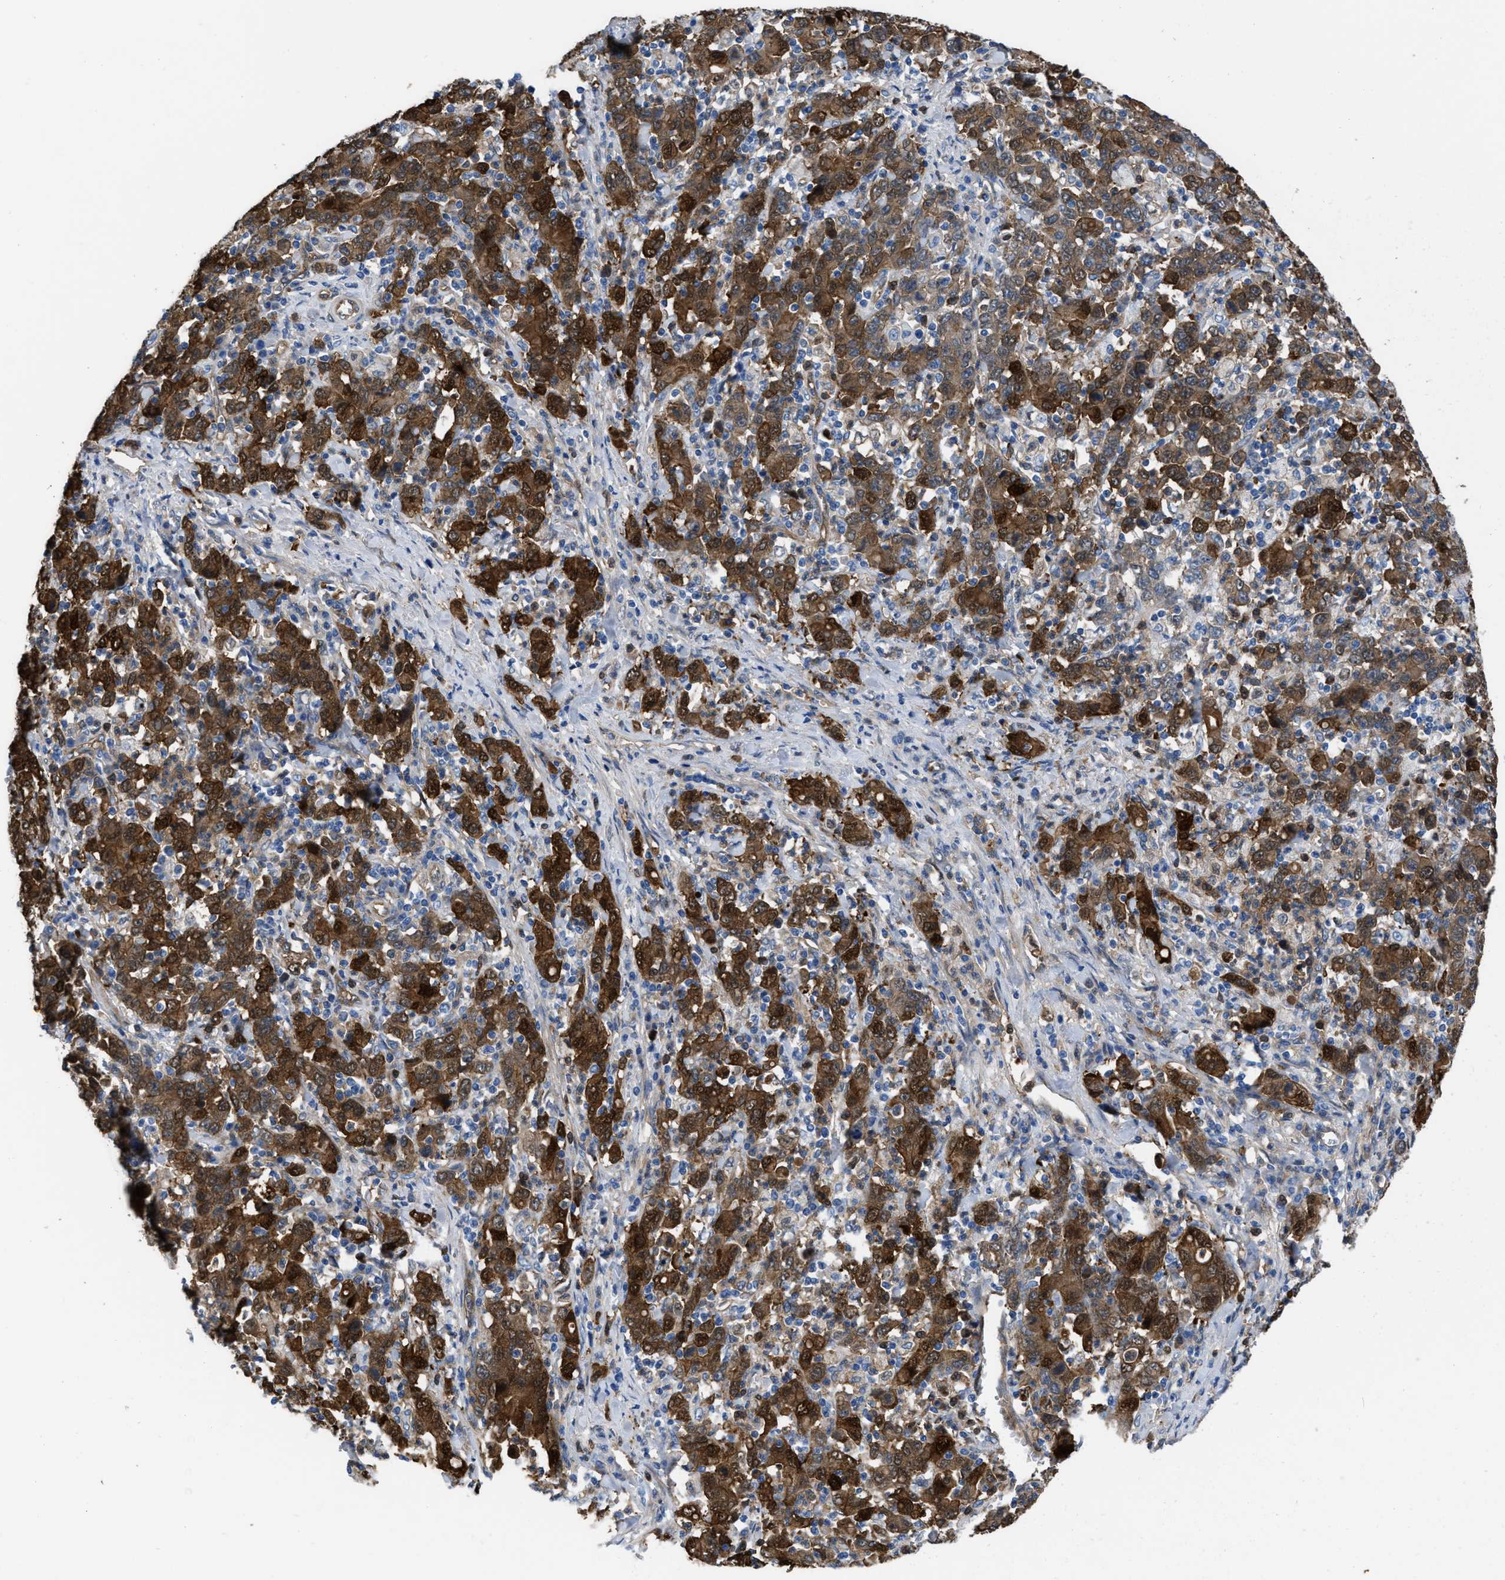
{"staining": {"intensity": "strong", "quantity": ">75%", "location": "cytoplasmic/membranous,nuclear"}, "tissue": "stomach cancer", "cell_type": "Tumor cells", "image_type": "cancer", "snomed": [{"axis": "morphology", "description": "Adenocarcinoma, NOS"}, {"axis": "topography", "description": "Stomach, upper"}], "caption": "Tumor cells demonstrate high levels of strong cytoplasmic/membranous and nuclear staining in about >75% of cells in stomach cancer (adenocarcinoma). (IHC, brightfield microscopy, high magnification).", "gene": "TRIOBP", "patient": {"sex": "male", "age": 69}}